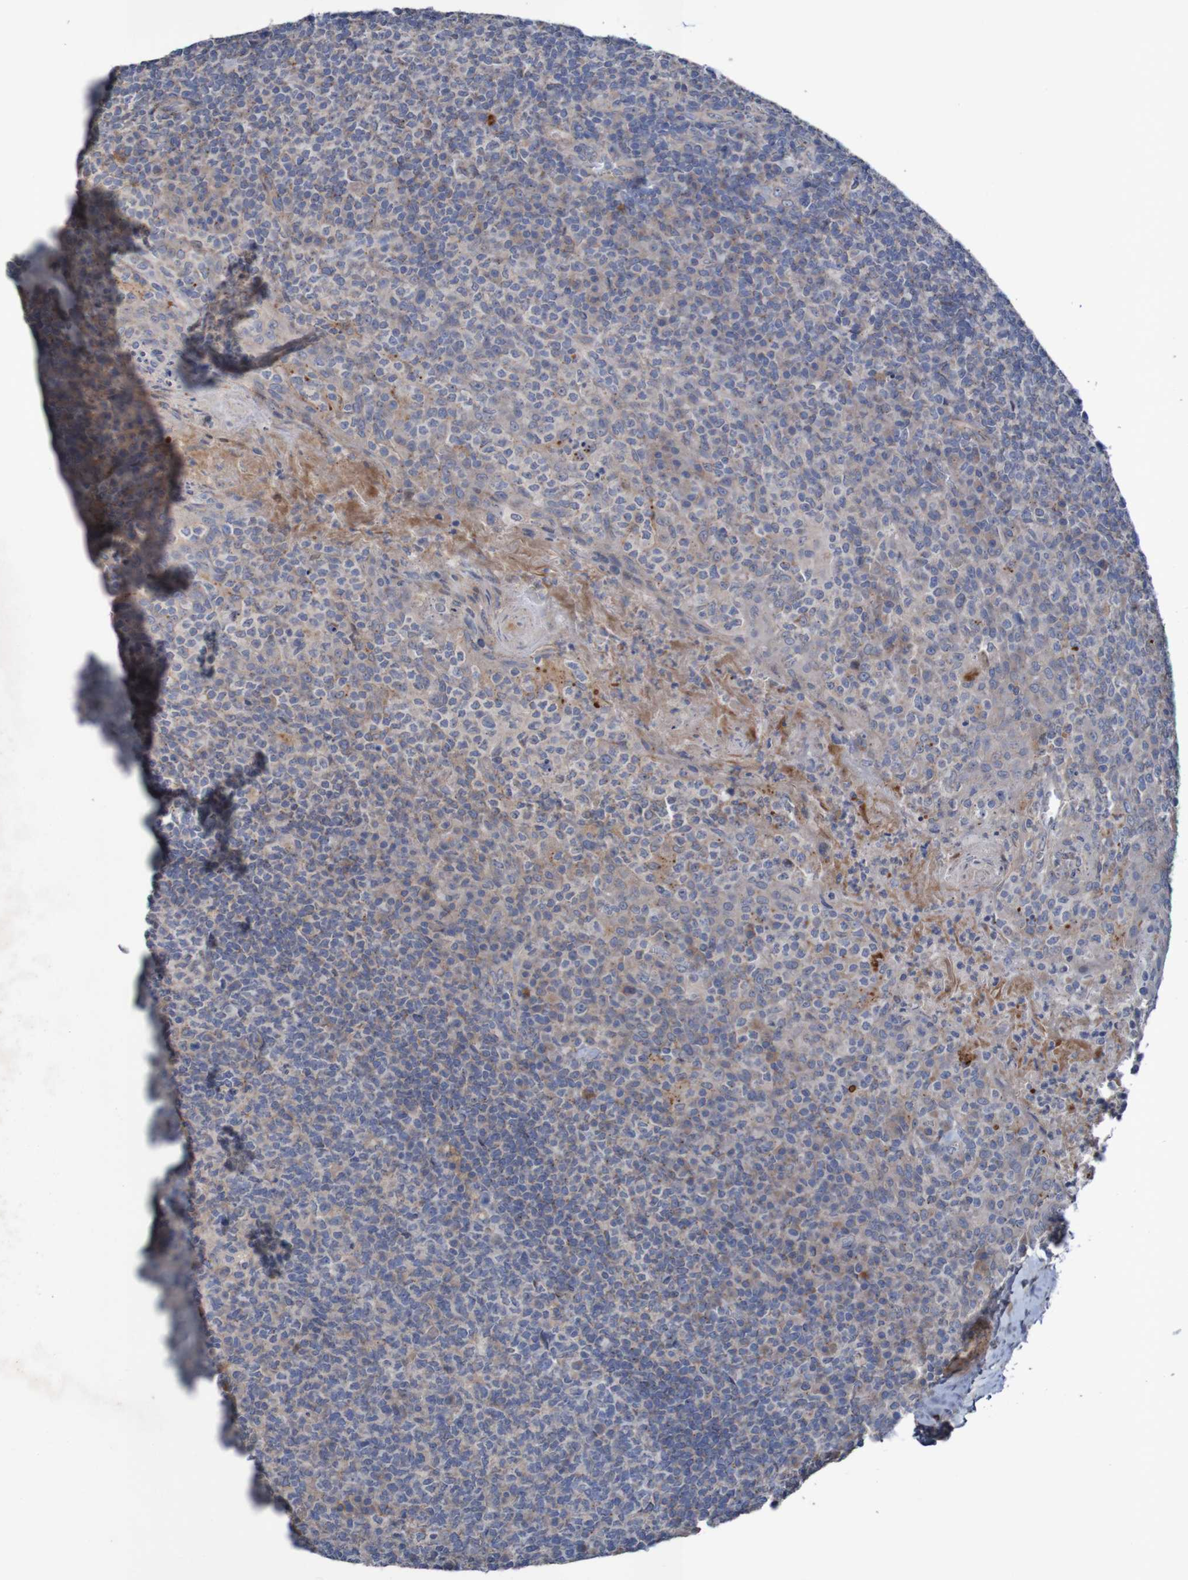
{"staining": {"intensity": "negative", "quantity": "none", "location": "none"}, "tissue": "tonsil", "cell_type": "Germinal center cells", "image_type": "normal", "snomed": [{"axis": "morphology", "description": "Normal tissue, NOS"}, {"axis": "topography", "description": "Tonsil"}], "caption": "IHC micrograph of normal tonsil: tonsil stained with DAB (3,3'-diaminobenzidine) reveals no significant protein expression in germinal center cells.", "gene": "ANGPT4", "patient": {"sex": "male", "age": 17}}